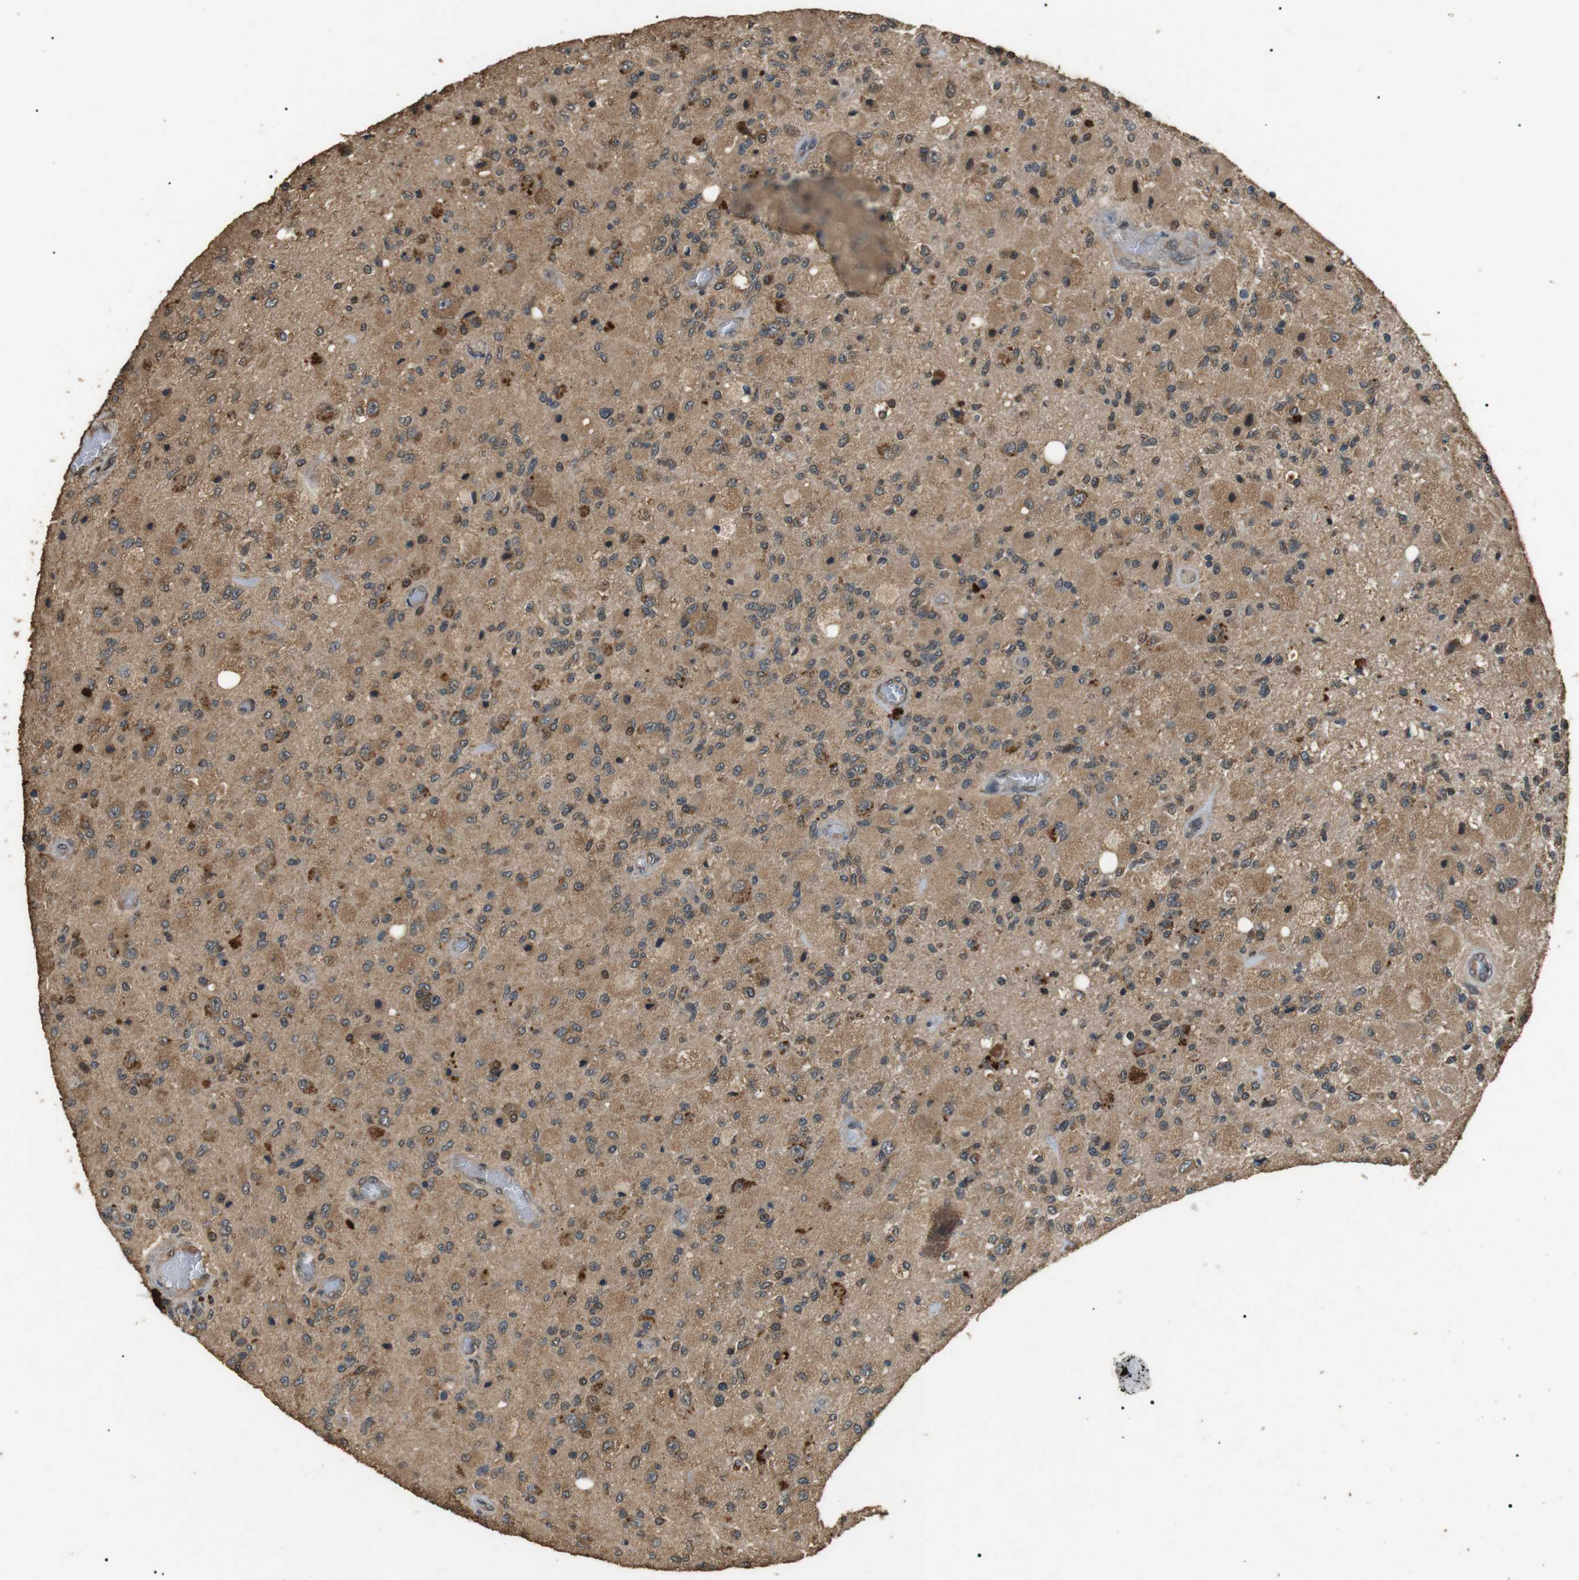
{"staining": {"intensity": "moderate", "quantity": ">75%", "location": "cytoplasmic/membranous"}, "tissue": "glioma", "cell_type": "Tumor cells", "image_type": "cancer", "snomed": [{"axis": "morphology", "description": "Normal tissue, NOS"}, {"axis": "morphology", "description": "Glioma, malignant, High grade"}, {"axis": "topography", "description": "Cerebral cortex"}], "caption": "Tumor cells exhibit moderate cytoplasmic/membranous staining in approximately >75% of cells in glioma.", "gene": "TBC1D15", "patient": {"sex": "male", "age": 77}}